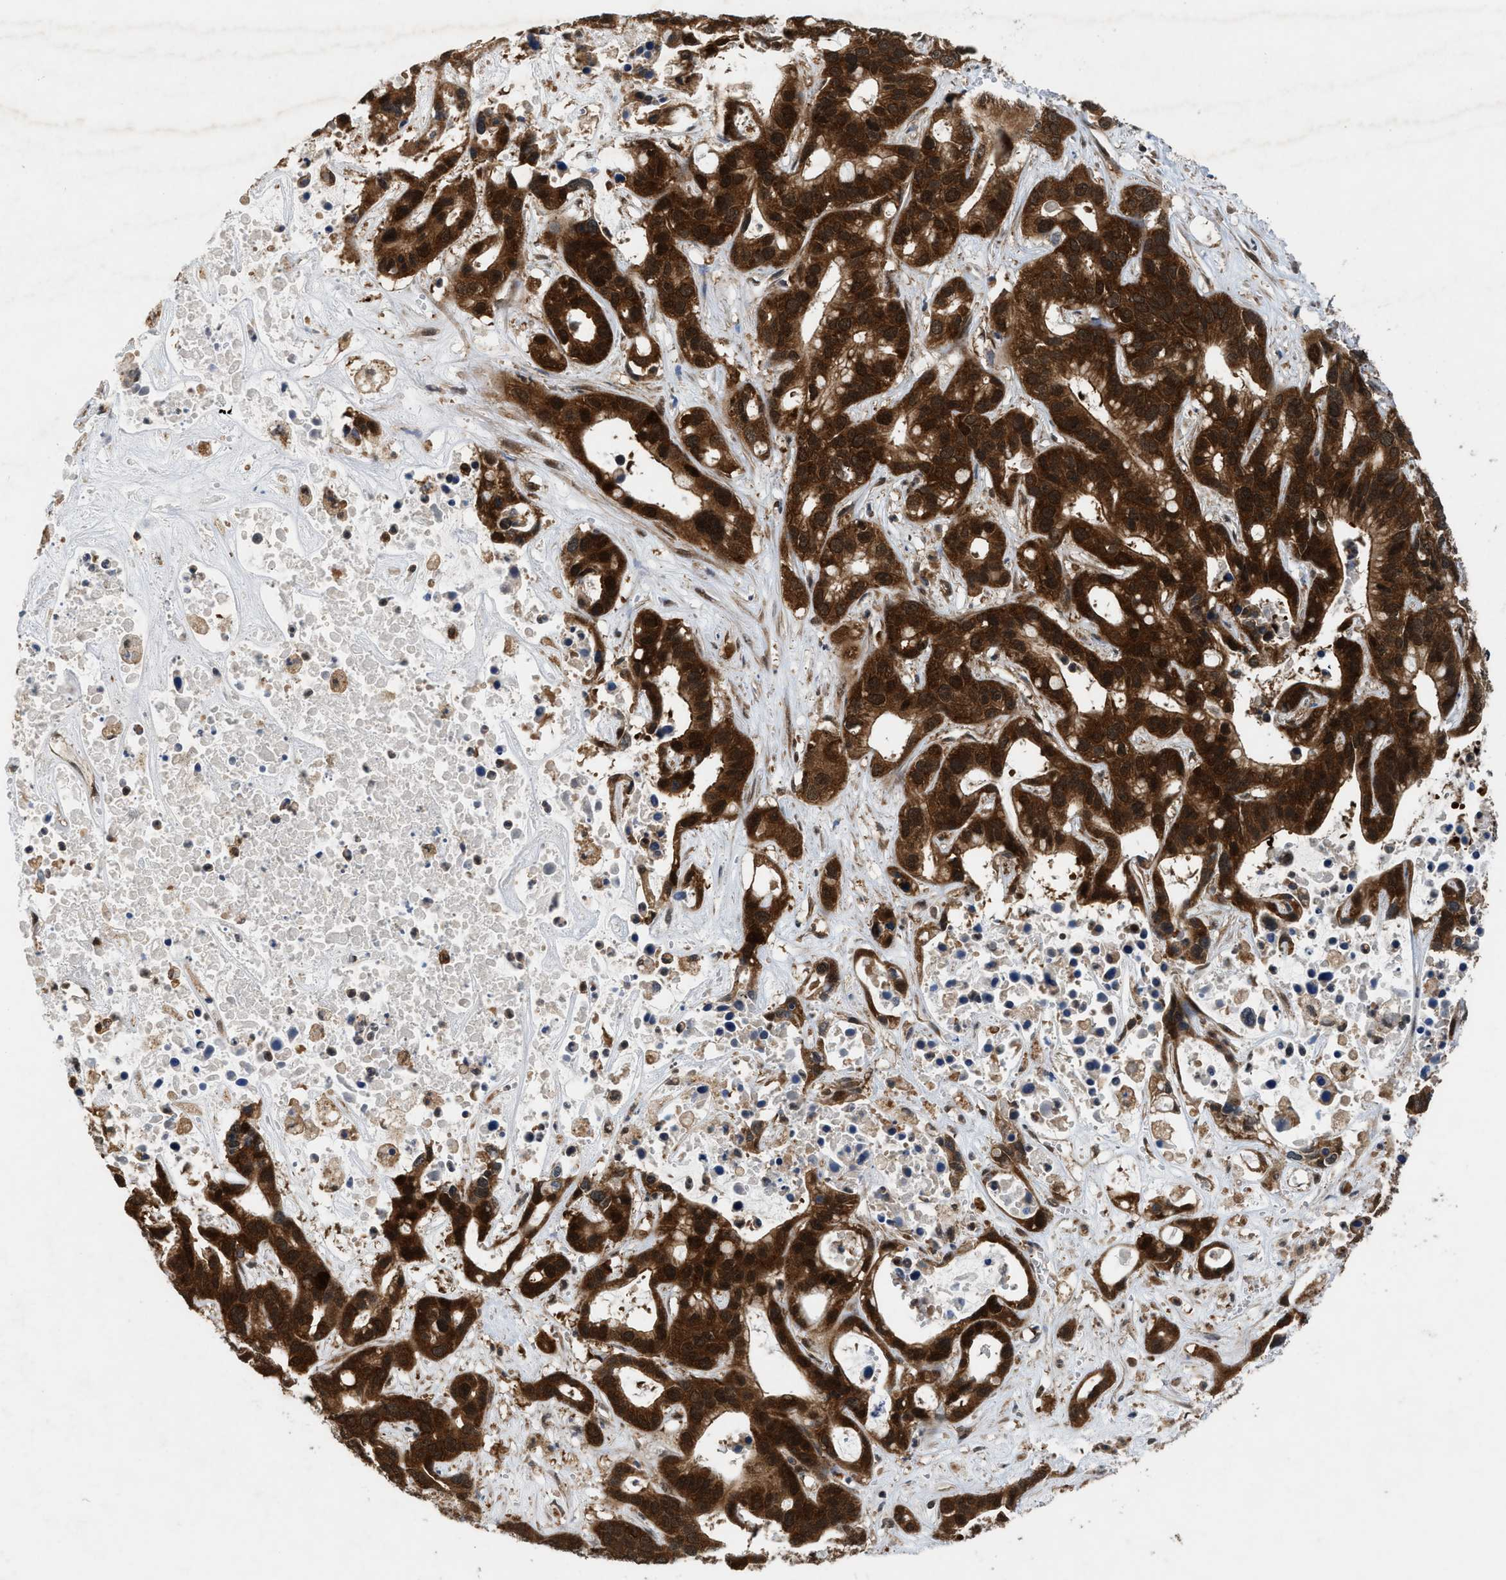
{"staining": {"intensity": "strong", "quantity": ">75%", "location": "cytoplasmic/membranous,nuclear"}, "tissue": "liver cancer", "cell_type": "Tumor cells", "image_type": "cancer", "snomed": [{"axis": "morphology", "description": "Cholangiocarcinoma"}, {"axis": "topography", "description": "Liver"}], "caption": "Liver cholangiocarcinoma stained for a protein (brown) exhibits strong cytoplasmic/membranous and nuclear positive expression in about >75% of tumor cells.", "gene": "OXSR1", "patient": {"sex": "female", "age": 65}}